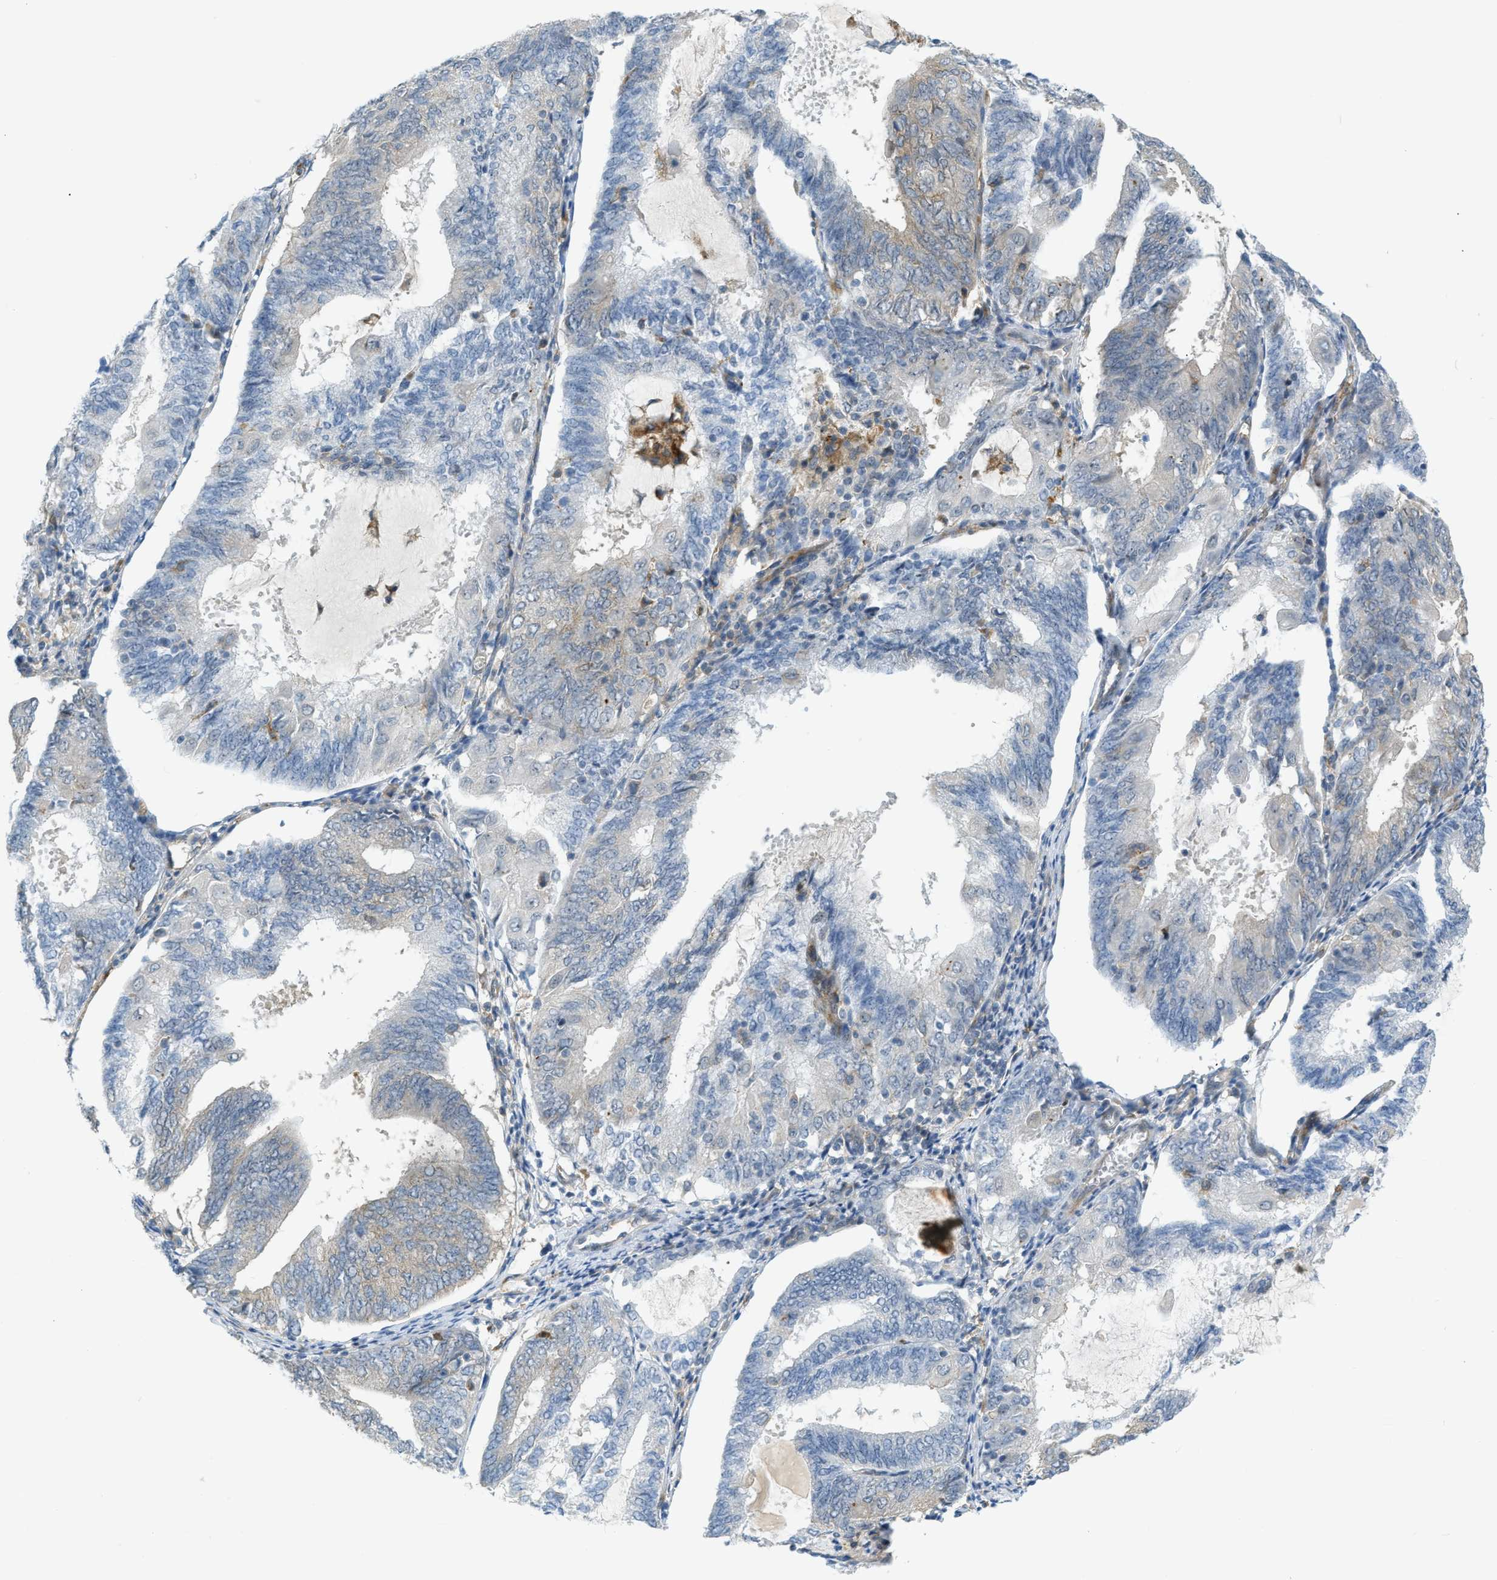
{"staining": {"intensity": "weak", "quantity": "<25%", "location": "cytoplasmic/membranous"}, "tissue": "endometrial cancer", "cell_type": "Tumor cells", "image_type": "cancer", "snomed": [{"axis": "morphology", "description": "Adenocarcinoma, NOS"}, {"axis": "topography", "description": "Endometrium"}], "caption": "DAB (3,3'-diaminobenzidine) immunohistochemical staining of human endometrial cancer shows no significant staining in tumor cells.", "gene": "ZNF408", "patient": {"sex": "female", "age": 81}}